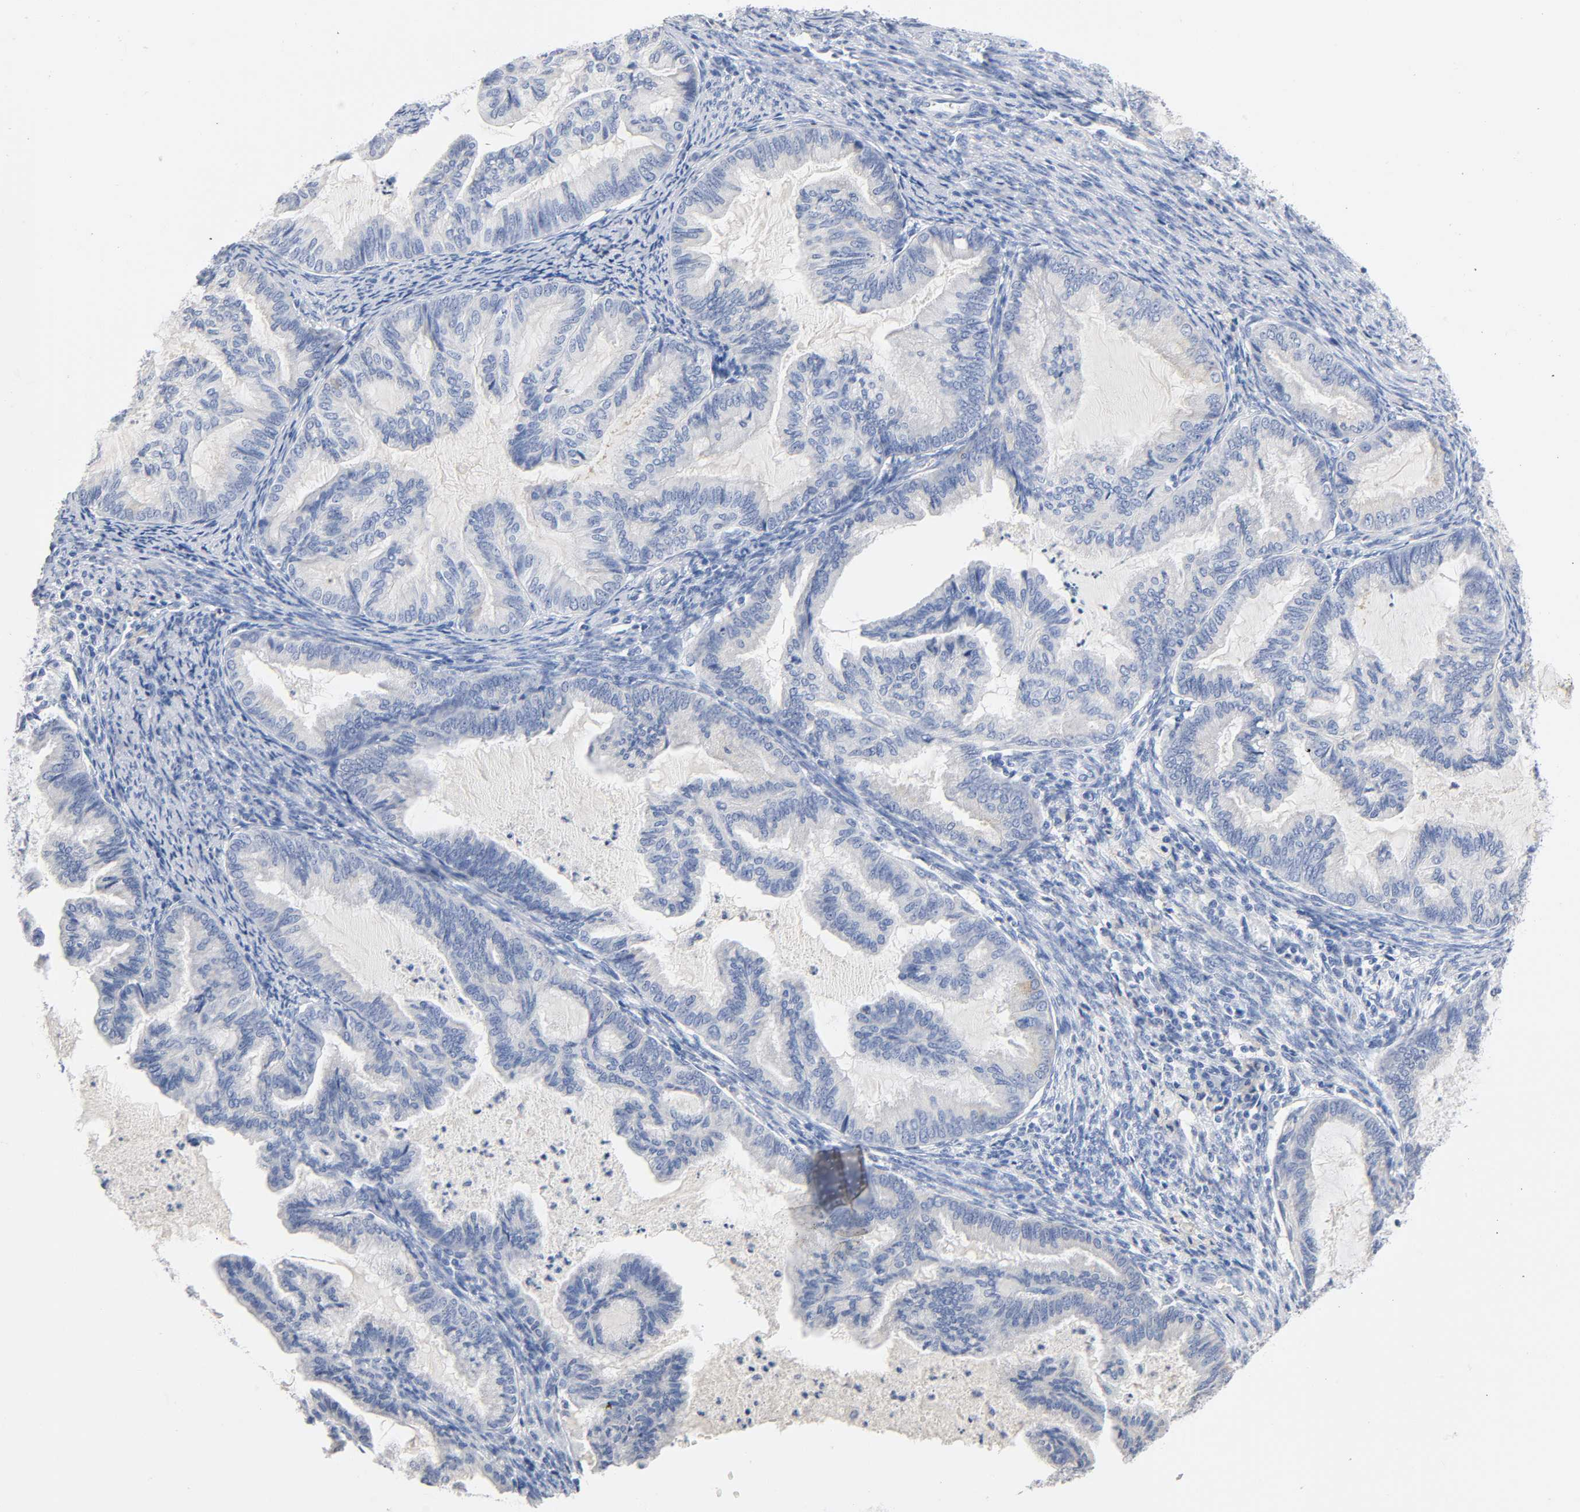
{"staining": {"intensity": "negative", "quantity": "none", "location": "none"}, "tissue": "cervical cancer", "cell_type": "Tumor cells", "image_type": "cancer", "snomed": [{"axis": "morphology", "description": "Normal tissue, NOS"}, {"axis": "morphology", "description": "Adenocarcinoma, NOS"}, {"axis": "topography", "description": "Cervix"}, {"axis": "topography", "description": "Endometrium"}], "caption": "Tumor cells show no significant positivity in cervical cancer (adenocarcinoma). The staining was performed using DAB (3,3'-diaminobenzidine) to visualize the protein expression in brown, while the nuclei were stained in blue with hematoxylin (Magnification: 20x).", "gene": "ACP3", "patient": {"sex": "female", "age": 86}}